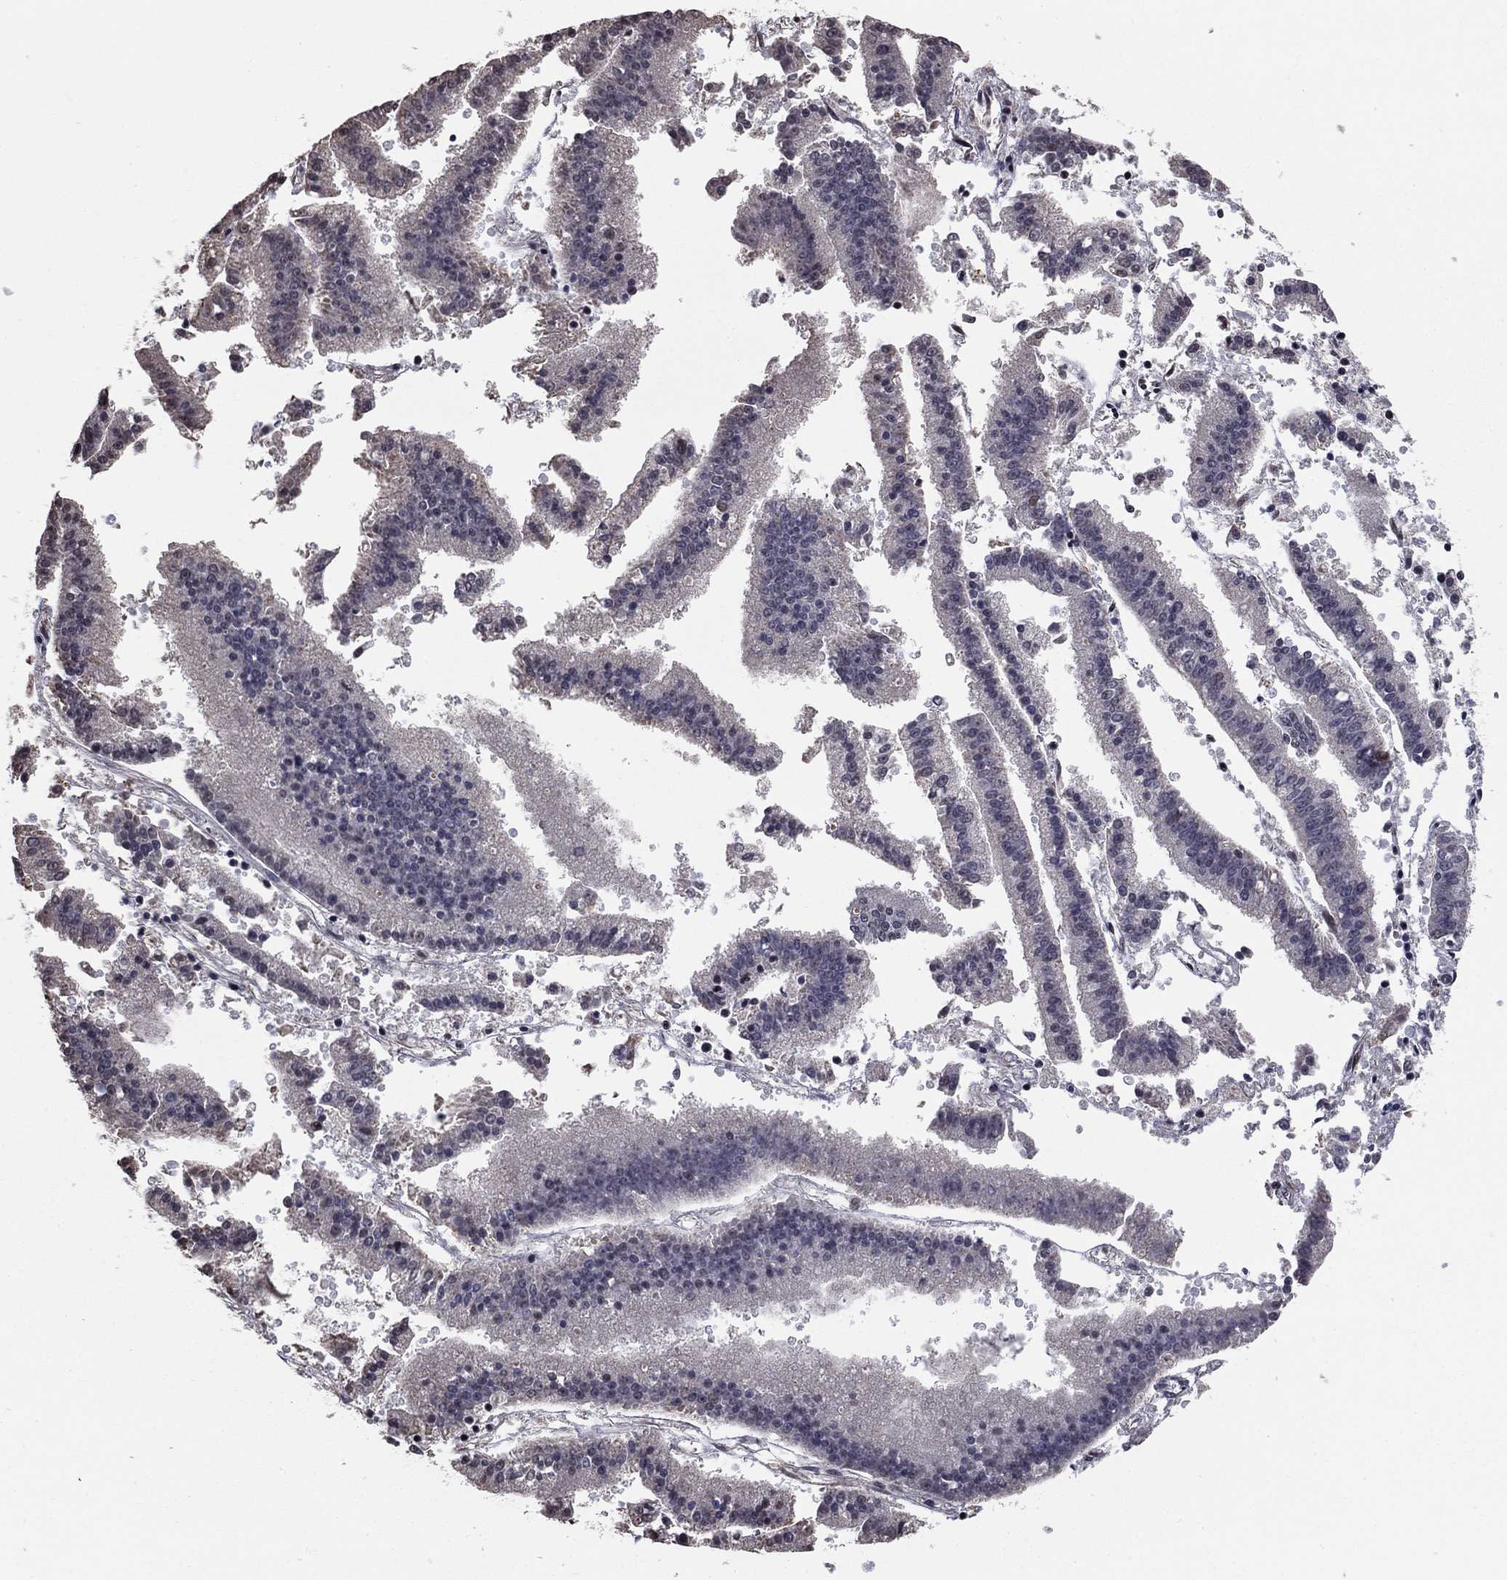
{"staining": {"intensity": "negative", "quantity": "none", "location": "none"}, "tissue": "endometrial cancer", "cell_type": "Tumor cells", "image_type": "cancer", "snomed": [{"axis": "morphology", "description": "Adenocarcinoma, NOS"}, {"axis": "topography", "description": "Endometrium"}], "caption": "This is an immunohistochemistry (IHC) histopathology image of human endometrial cancer (adenocarcinoma). There is no expression in tumor cells.", "gene": "N4BP2", "patient": {"sex": "female", "age": 66}}